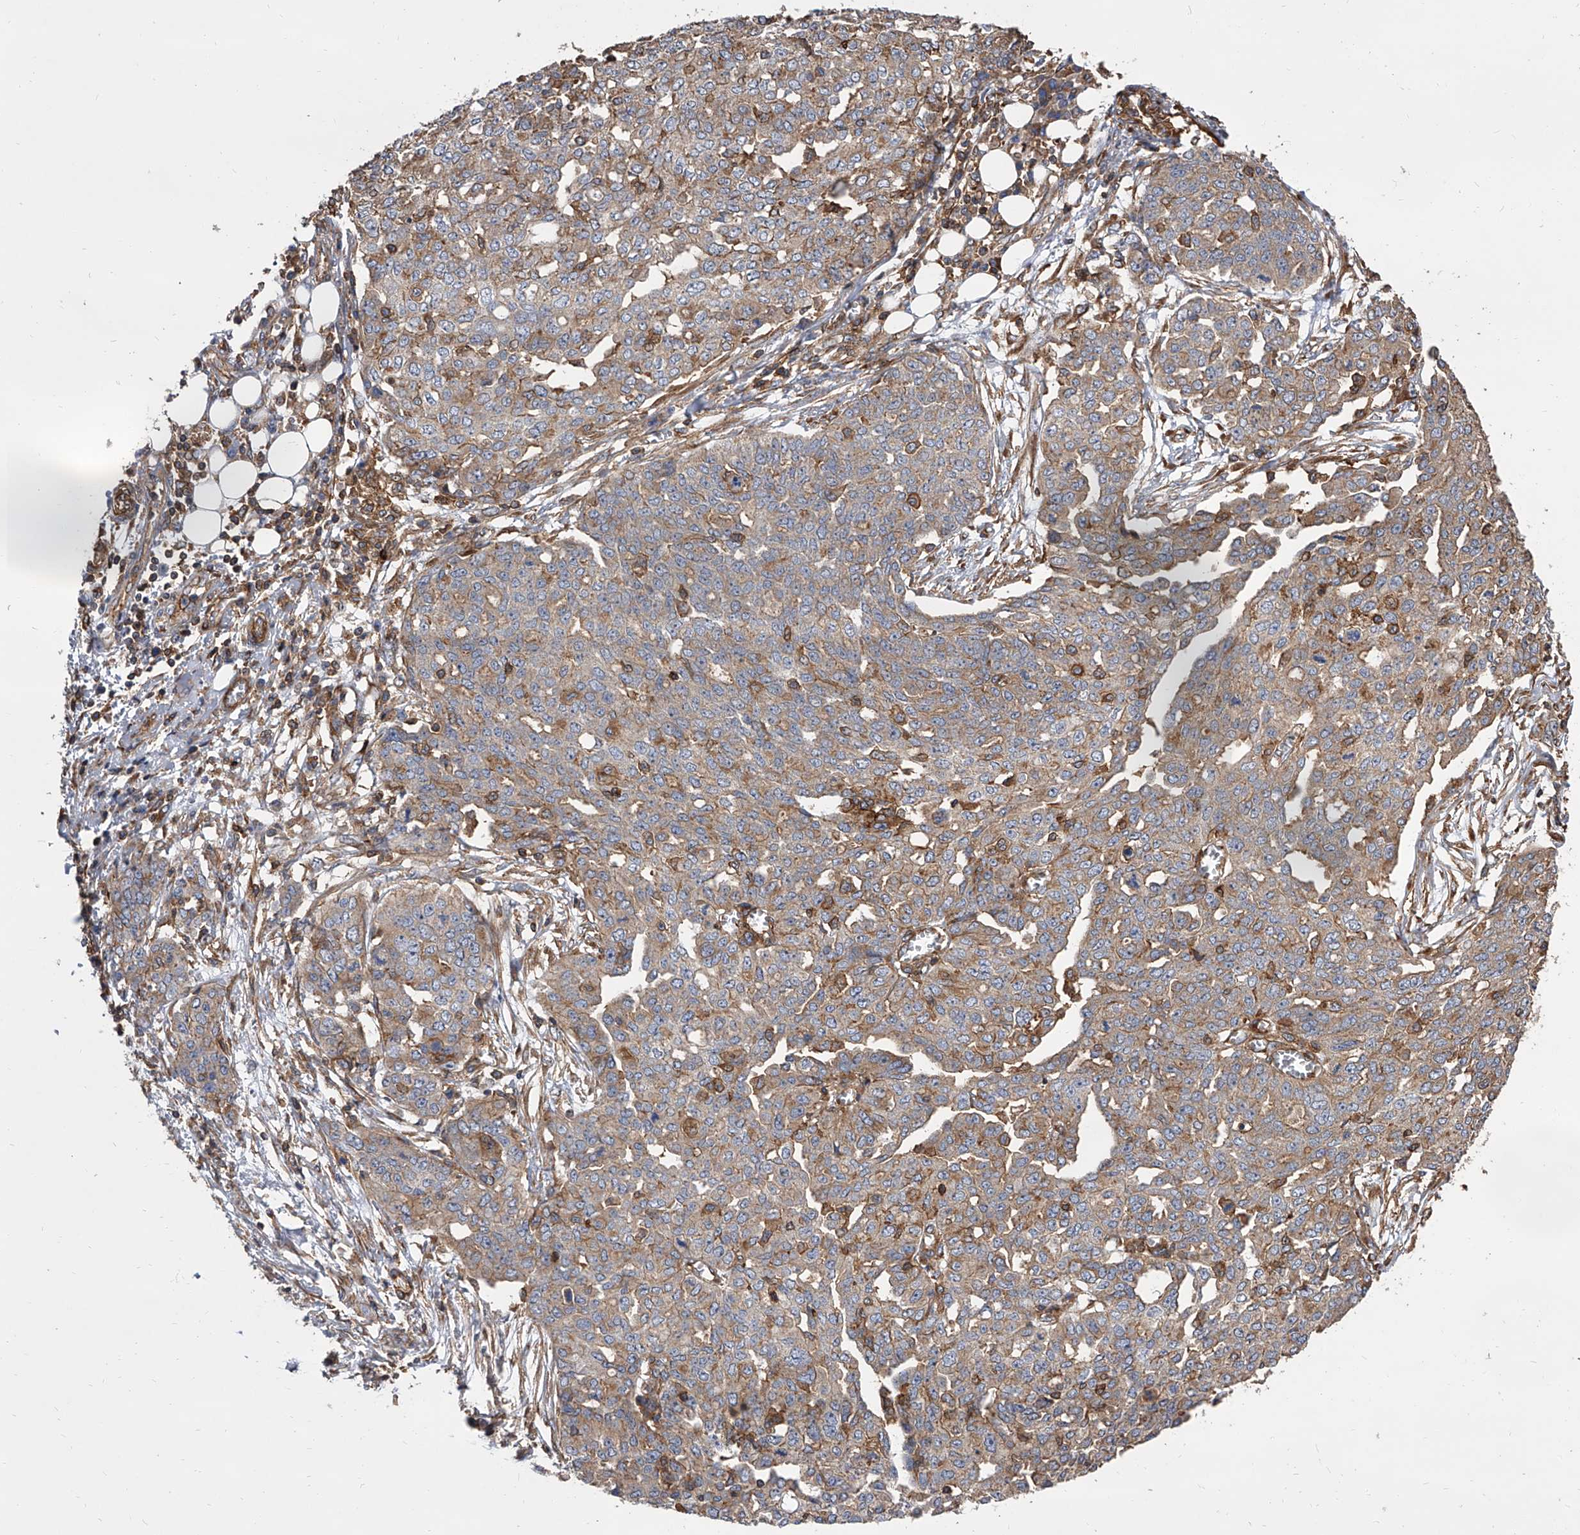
{"staining": {"intensity": "moderate", "quantity": "25%-75%", "location": "cytoplasmic/membranous"}, "tissue": "ovarian cancer", "cell_type": "Tumor cells", "image_type": "cancer", "snomed": [{"axis": "morphology", "description": "Cystadenocarcinoma, serous, NOS"}, {"axis": "topography", "description": "Soft tissue"}, {"axis": "topography", "description": "Ovary"}], "caption": "This is an image of immunohistochemistry (IHC) staining of ovarian cancer (serous cystadenocarcinoma), which shows moderate expression in the cytoplasmic/membranous of tumor cells.", "gene": "PISD", "patient": {"sex": "female", "age": 57}}